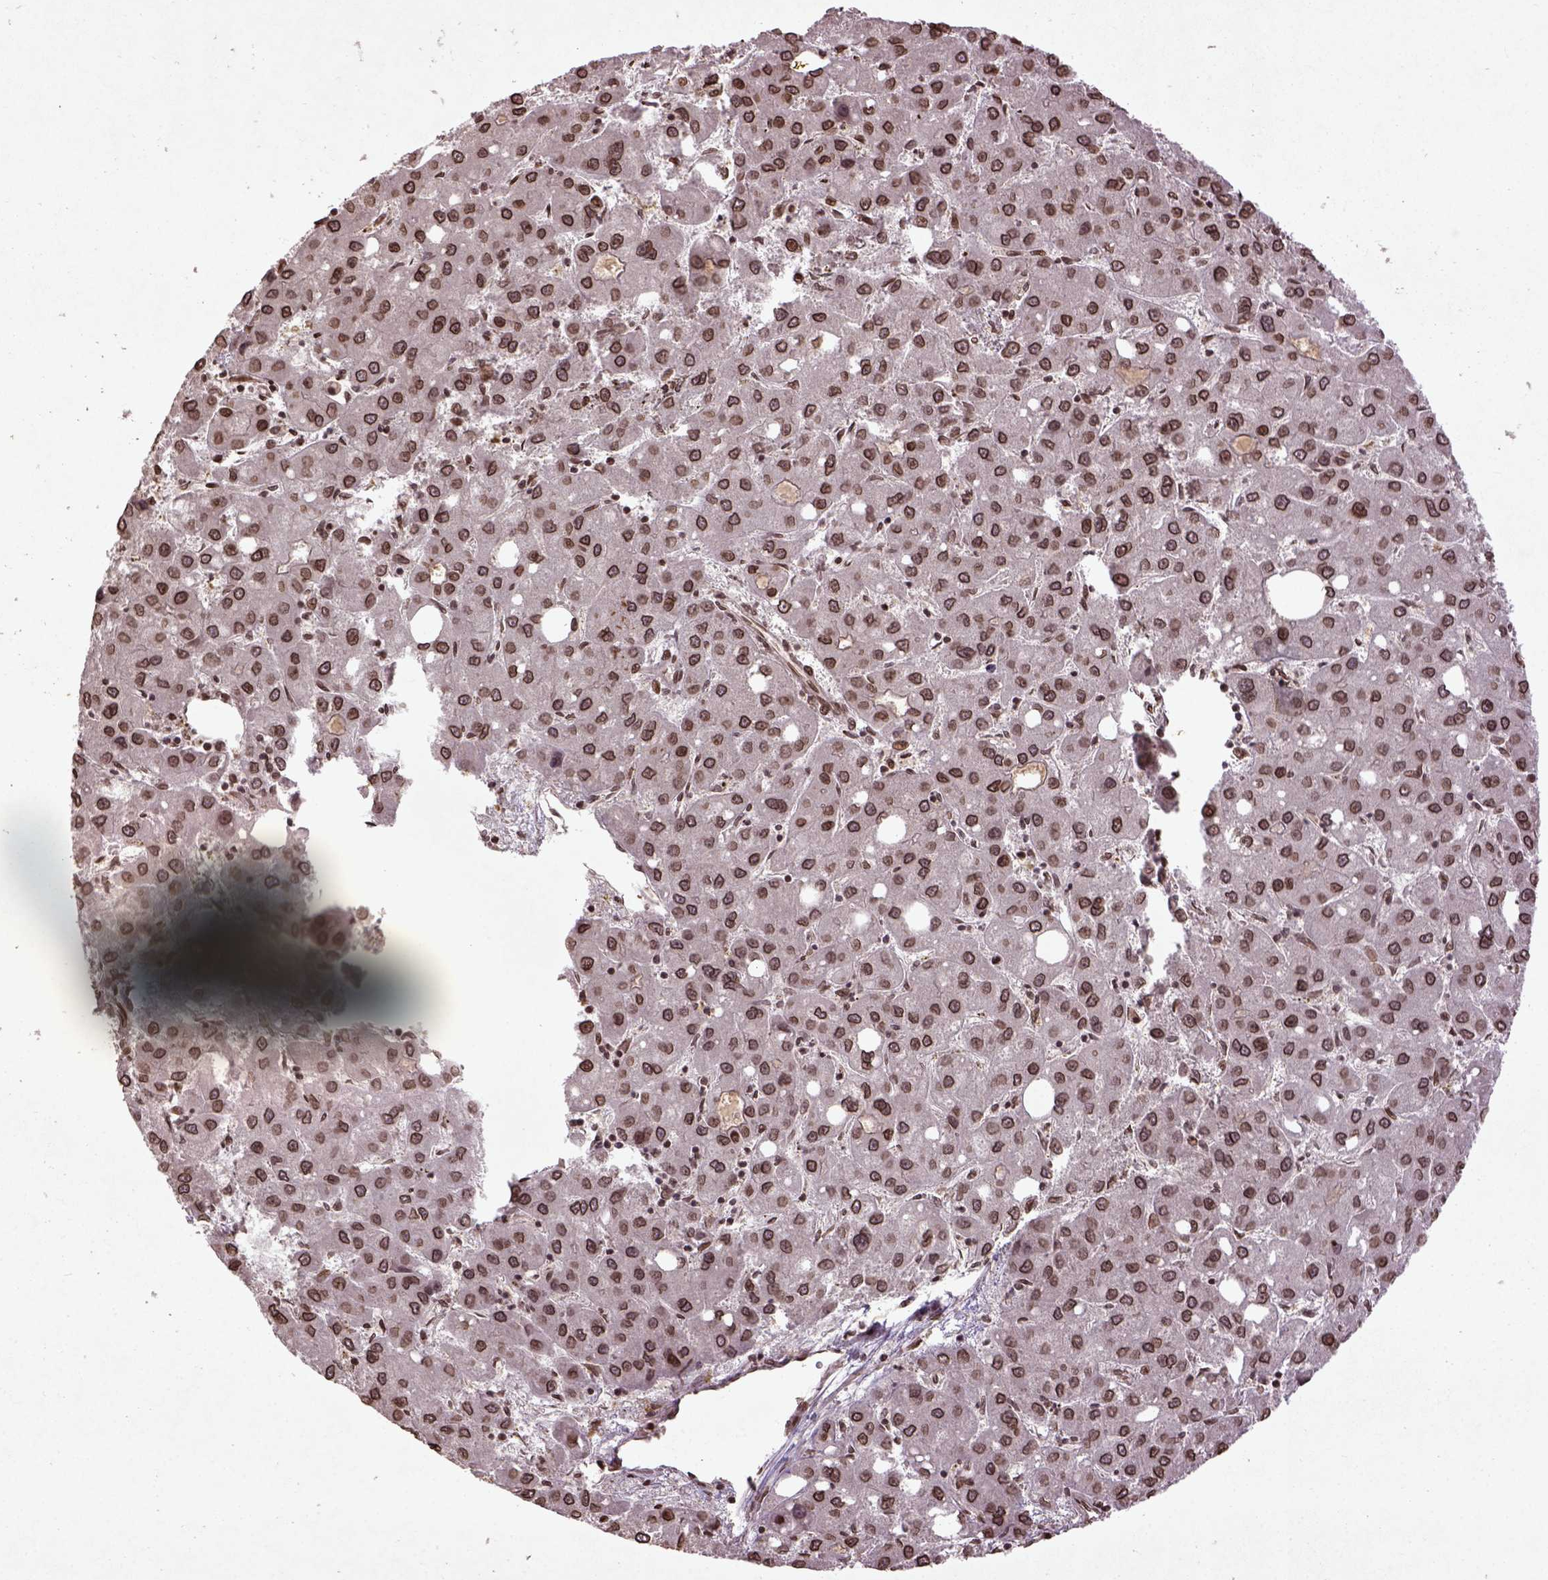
{"staining": {"intensity": "moderate", "quantity": ">75%", "location": "nuclear"}, "tissue": "liver cancer", "cell_type": "Tumor cells", "image_type": "cancer", "snomed": [{"axis": "morphology", "description": "Carcinoma, Hepatocellular, NOS"}, {"axis": "topography", "description": "Liver"}], "caption": "Protein staining by immunohistochemistry (IHC) displays moderate nuclear expression in about >75% of tumor cells in liver cancer.", "gene": "BANF1", "patient": {"sex": "male", "age": 73}}